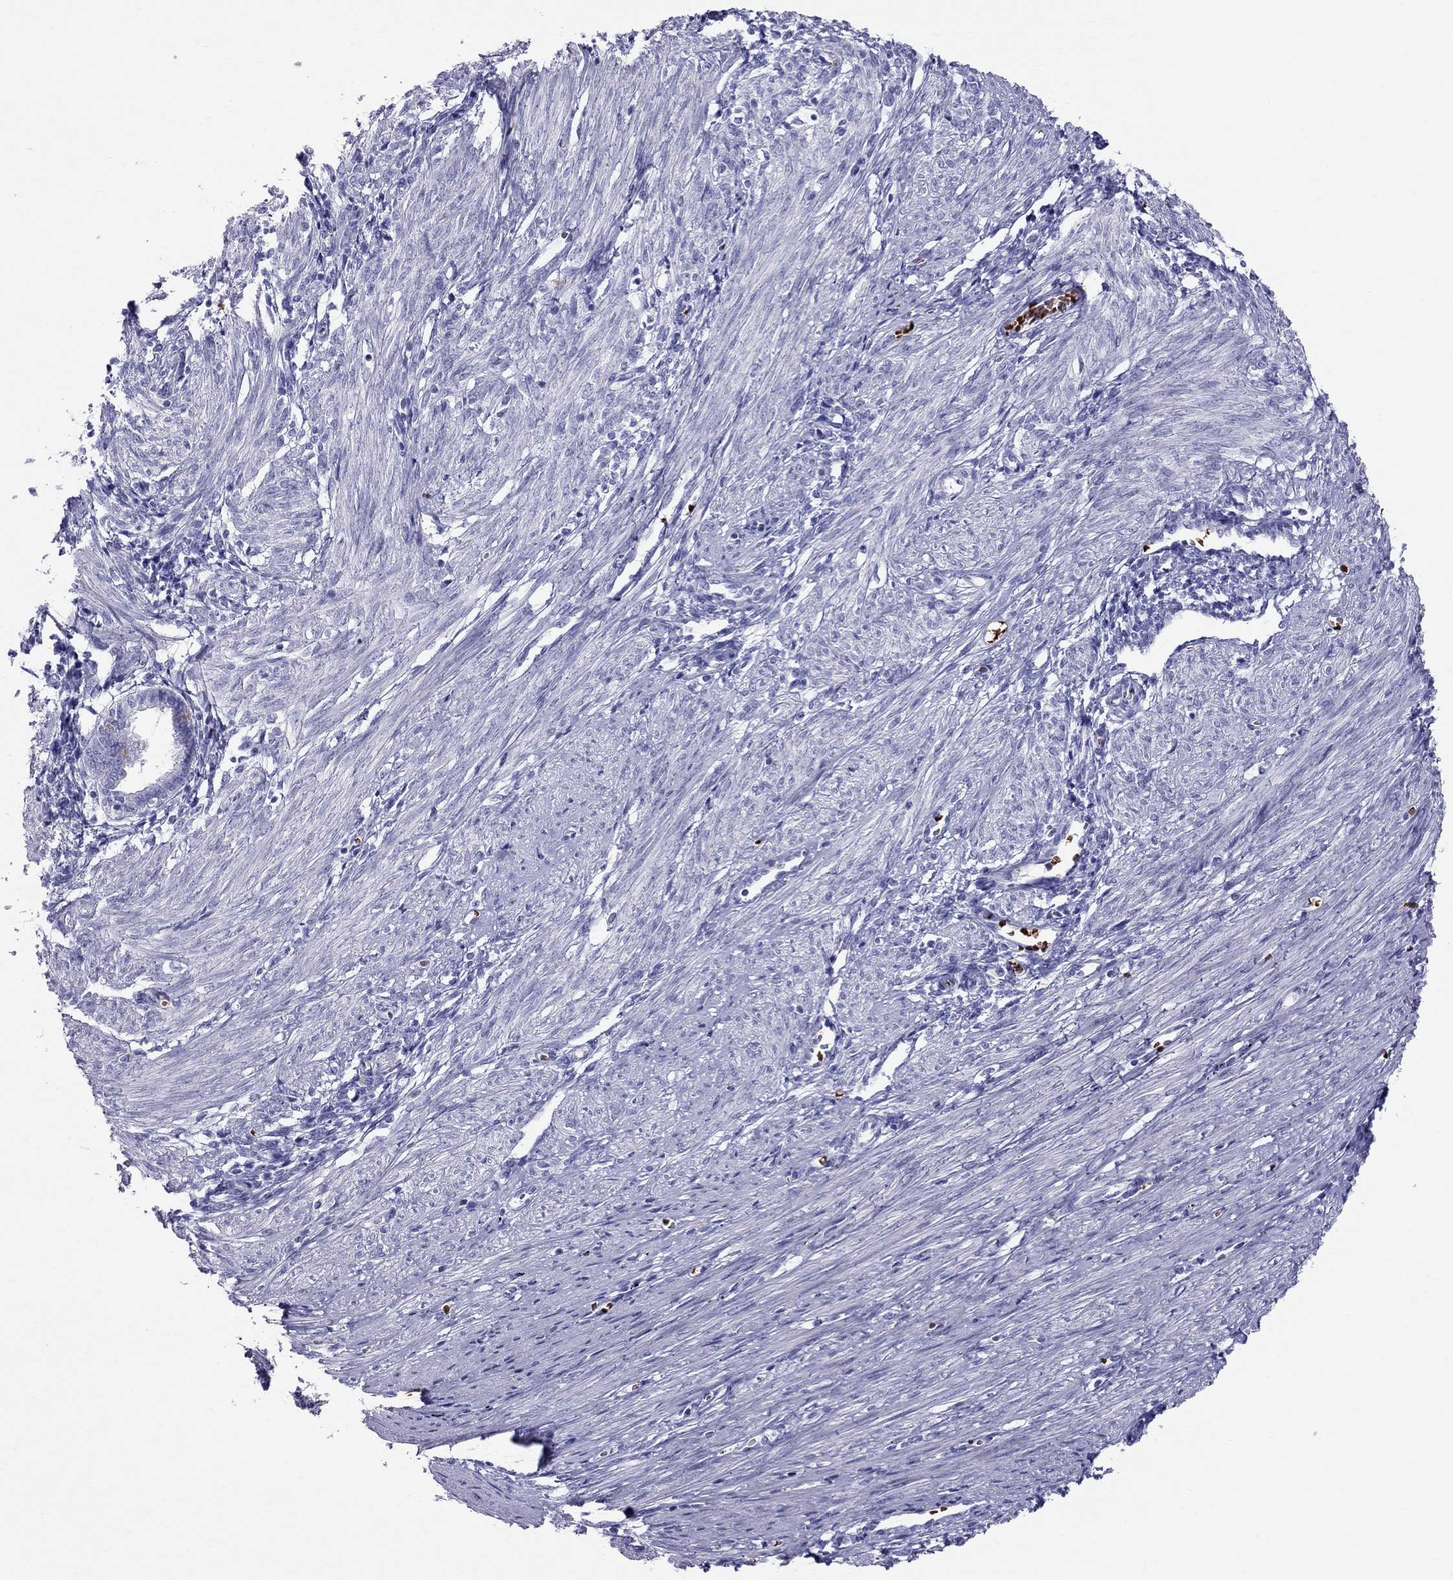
{"staining": {"intensity": "negative", "quantity": "none", "location": "none"}, "tissue": "endometrium", "cell_type": "Cells in endometrial stroma", "image_type": "normal", "snomed": [{"axis": "morphology", "description": "Normal tissue, NOS"}, {"axis": "topography", "description": "Endometrium"}], "caption": "Protein analysis of unremarkable endometrium reveals no significant expression in cells in endometrial stroma.", "gene": "DNAAF6", "patient": {"sex": "female", "age": 37}}